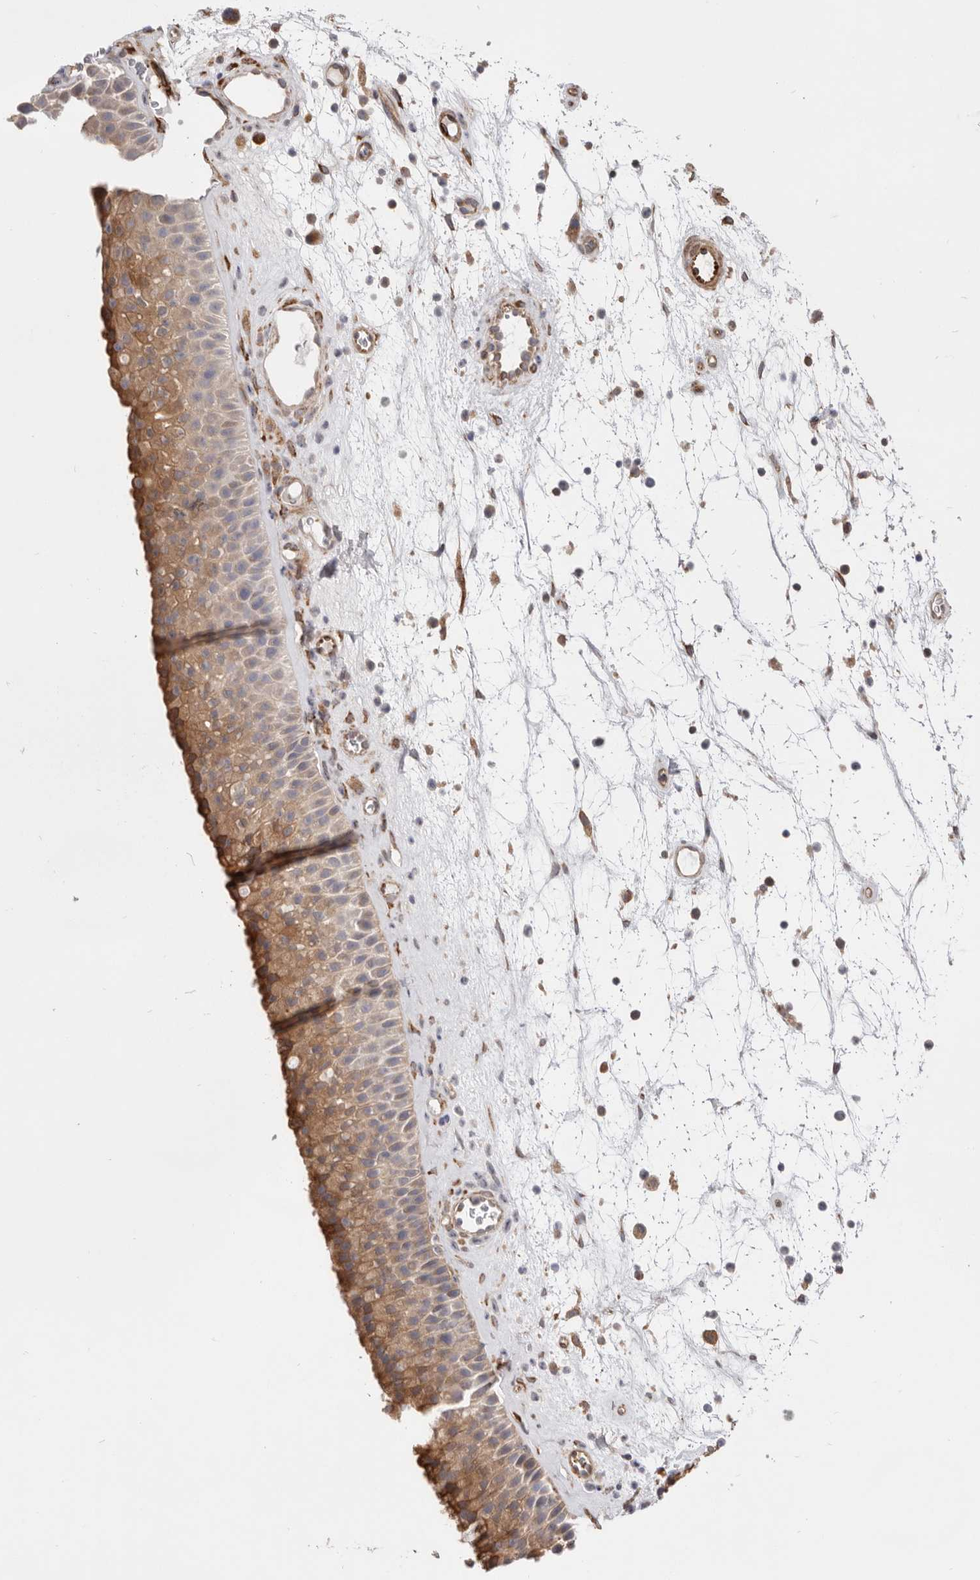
{"staining": {"intensity": "moderate", "quantity": ">75%", "location": "cytoplasmic/membranous"}, "tissue": "nasopharynx", "cell_type": "Respiratory epithelial cells", "image_type": "normal", "snomed": [{"axis": "morphology", "description": "Normal tissue, NOS"}, {"axis": "topography", "description": "Nasopharynx"}], "caption": "Nasopharynx stained for a protein (brown) exhibits moderate cytoplasmic/membranous positive positivity in approximately >75% of respiratory epithelial cells.", "gene": "WDTC1", "patient": {"sex": "male", "age": 64}}